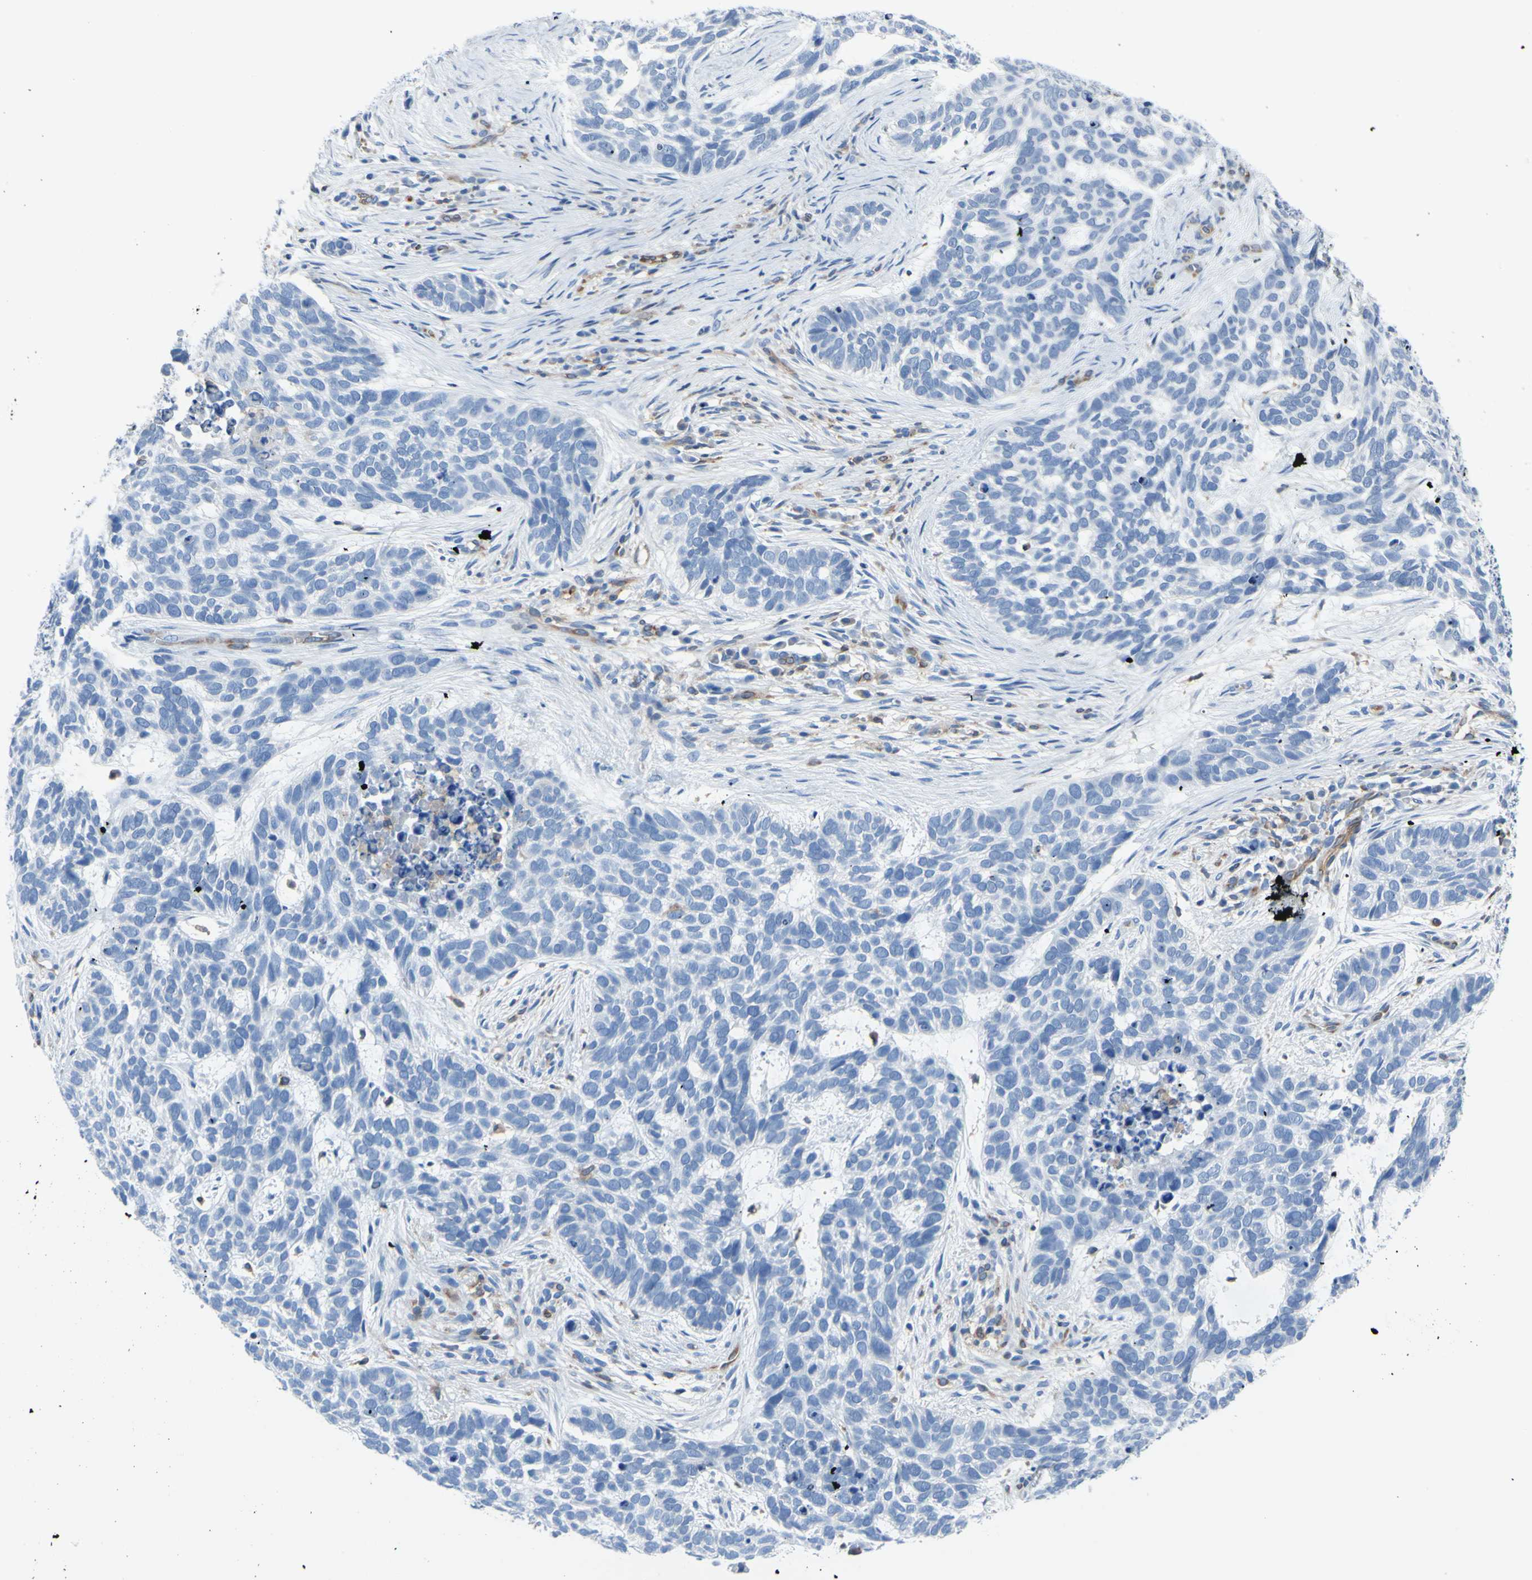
{"staining": {"intensity": "negative", "quantity": "none", "location": "none"}, "tissue": "skin cancer", "cell_type": "Tumor cells", "image_type": "cancer", "snomed": [{"axis": "morphology", "description": "Basal cell carcinoma"}, {"axis": "topography", "description": "Skin"}], "caption": "This is an immunohistochemistry (IHC) image of human skin basal cell carcinoma. There is no positivity in tumor cells.", "gene": "MGST2", "patient": {"sex": "male", "age": 87}}